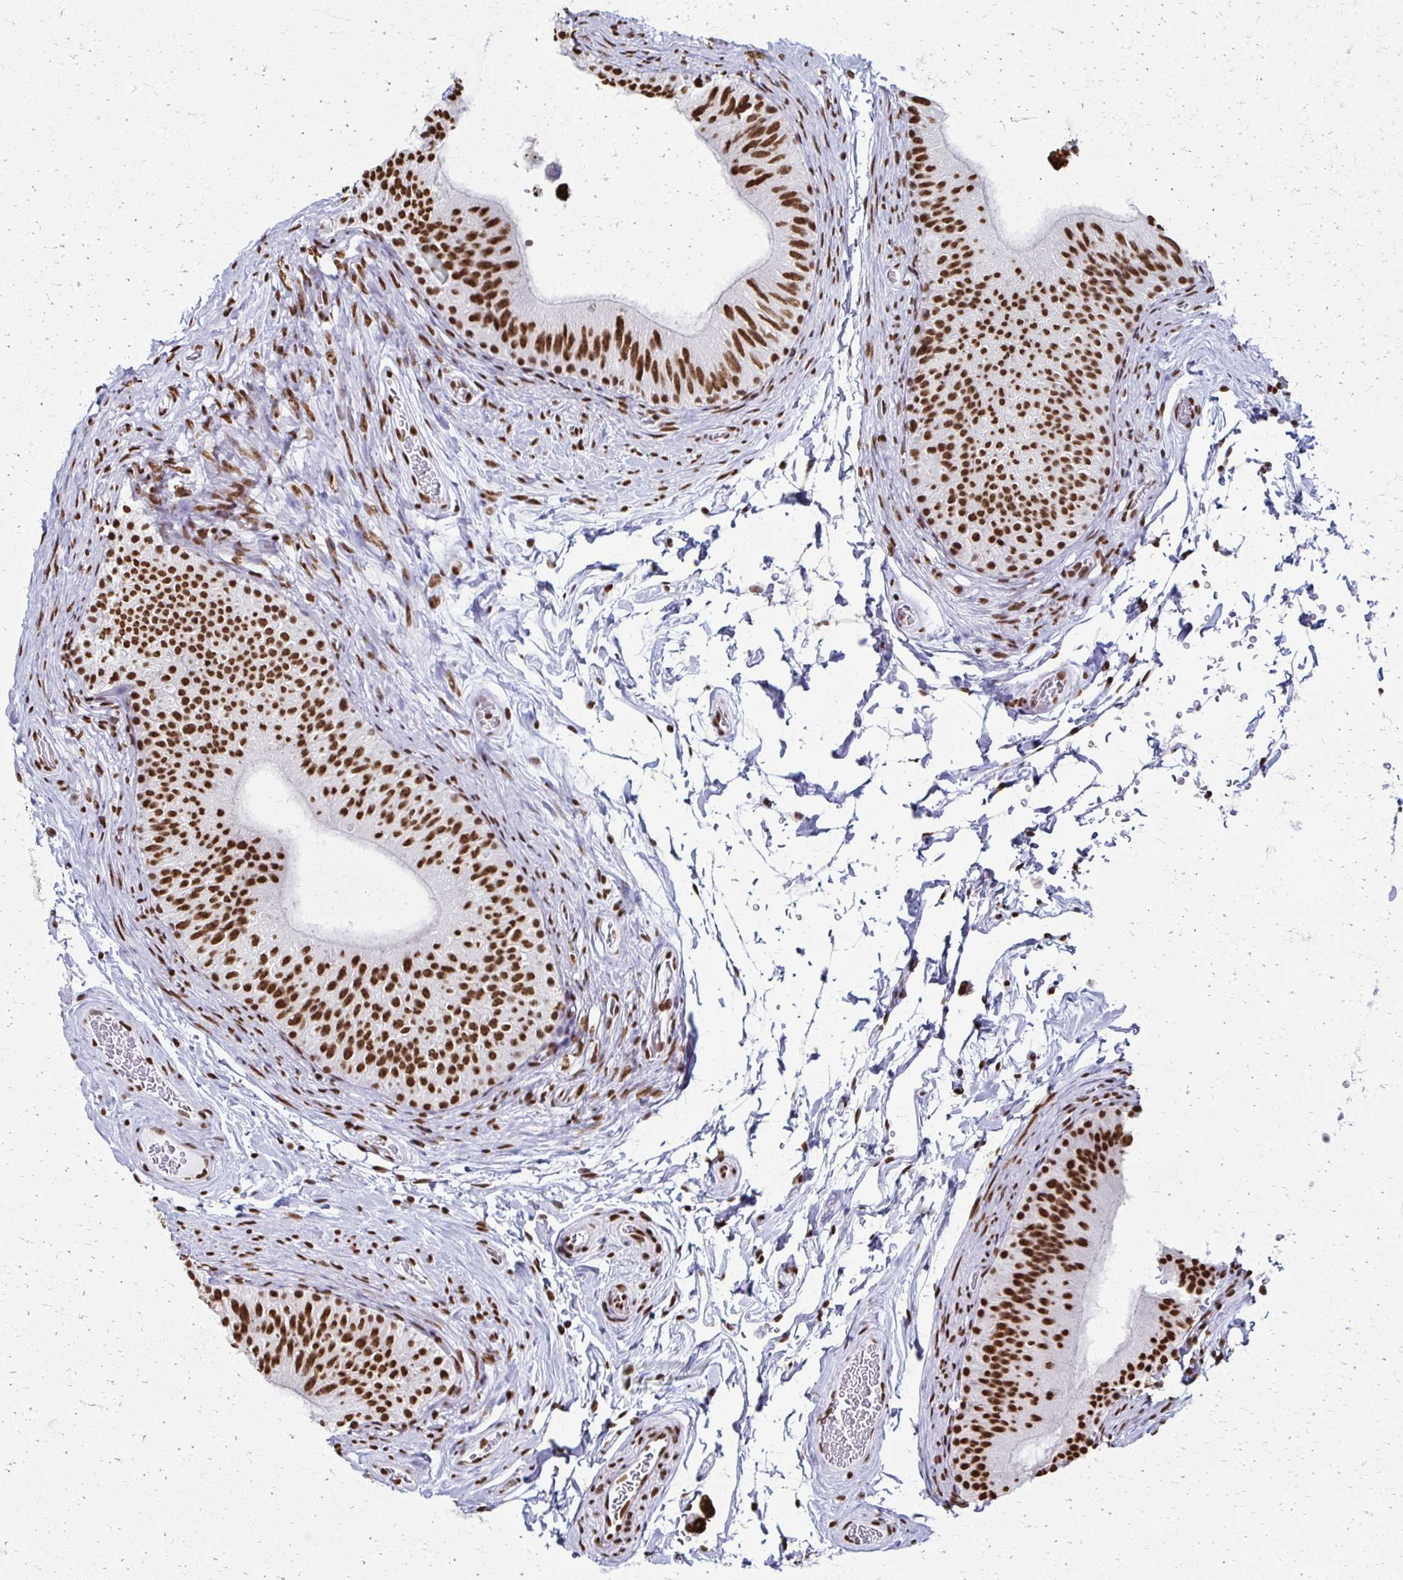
{"staining": {"intensity": "strong", "quantity": ">75%", "location": "nuclear"}, "tissue": "epididymis", "cell_type": "Glandular cells", "image_type": "normal", "snomed": [{"axis": "morphology", "description": "Normal tissue, NOS"}, {"axis": "topography", "description": "Epididymis, spermatic cord, NOS"}, {"axis": "topography", "description": "Epididymis"}], "caption": "IHC (DAB (3,3'-diaminobenzidine)) staining of normal human epididymis reveals strong nuclear protein positivity in approximately >75% of glandular cells. (IHC, brightfield microscopy, high magnification).", "gene": "NONO", "patient": {"sex": "male", "age": 31}}